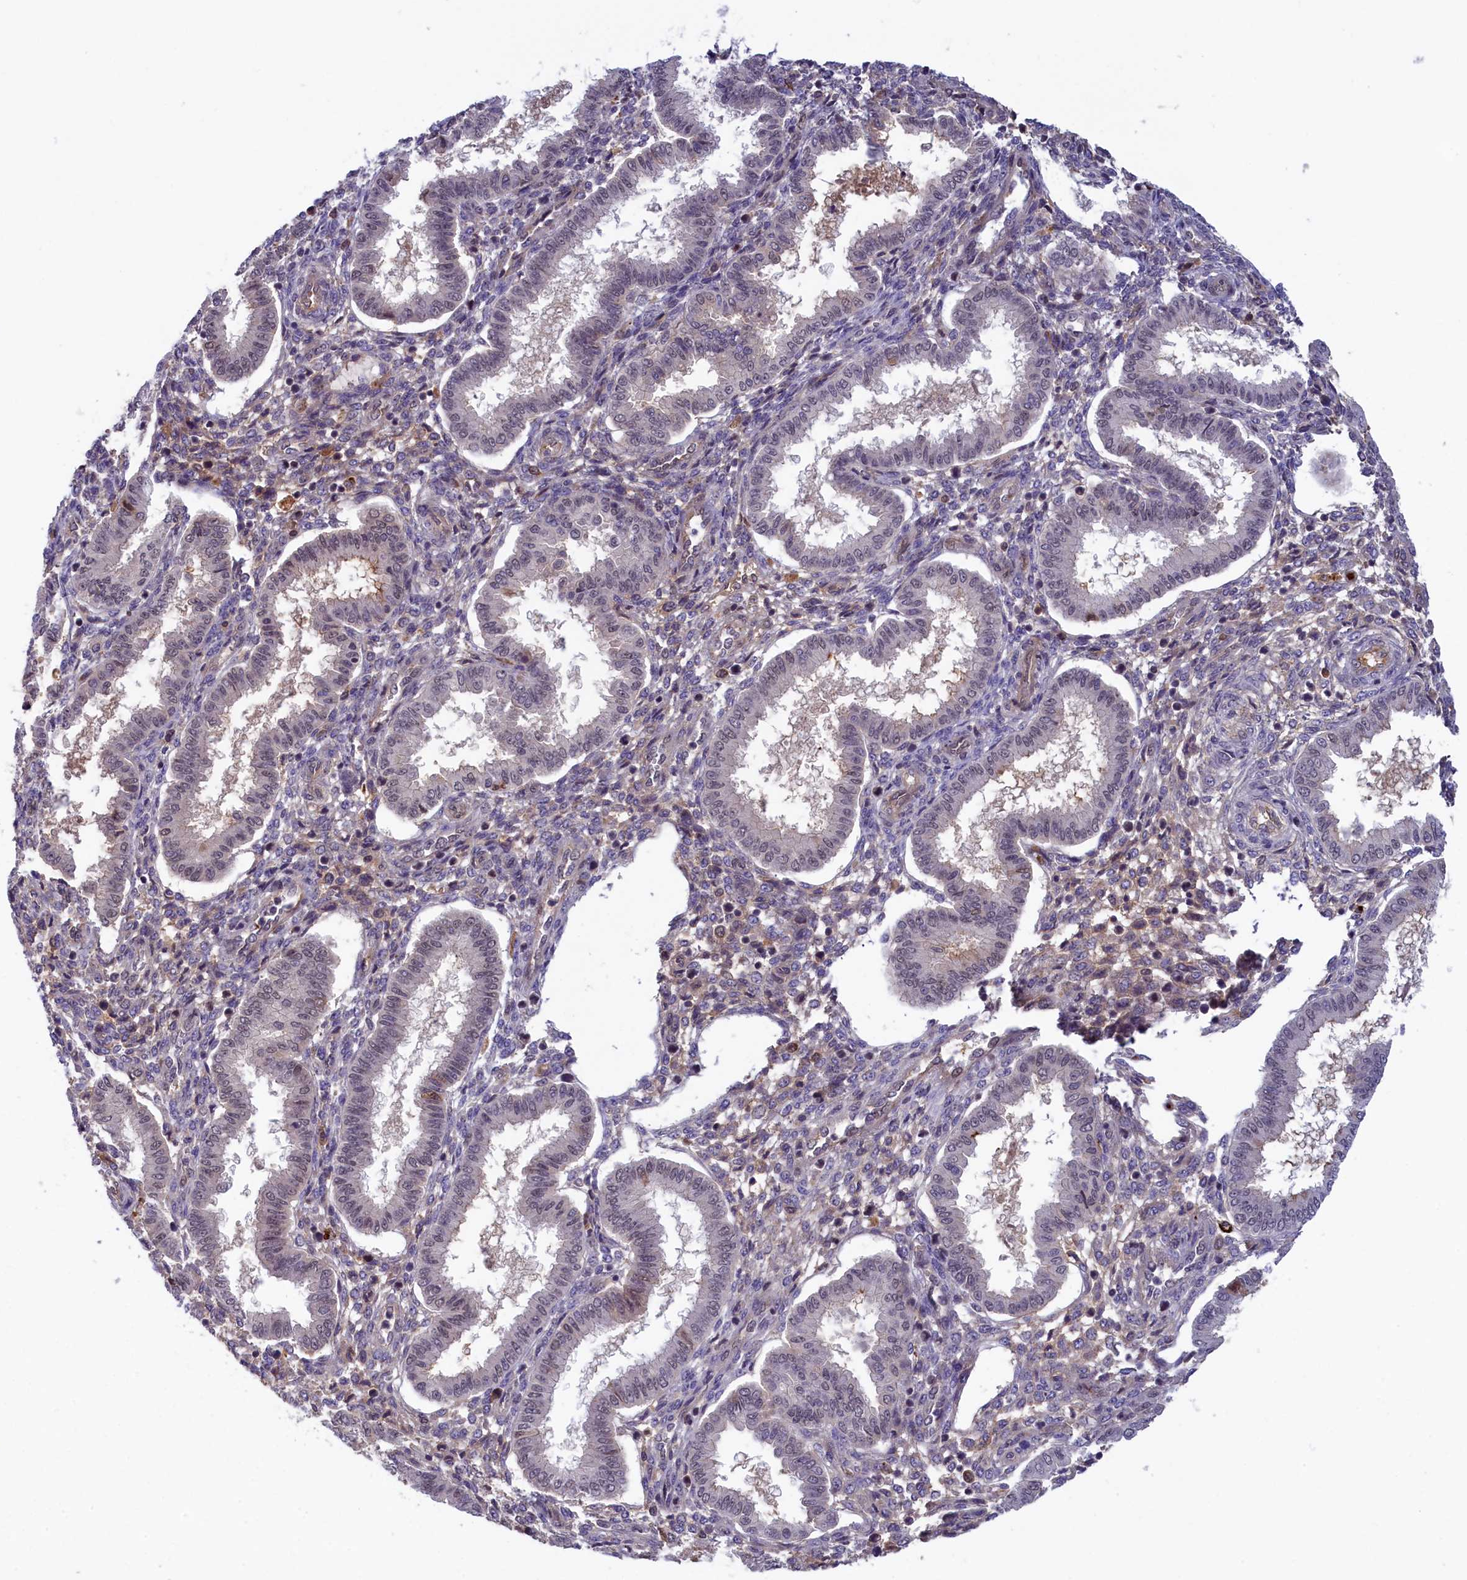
{"staining": {"intensity": "weak", "quantity": "<25%", "location": "cytoplasmic/membranous"}, "tissue": "endometrium", "cell_type": "Cells in endometrial stroma", "image_type": "normal", "snomed": [{"axis": "morphology", "description": "Normal tissue, NOS"}, {"axis": "topography", "description": "Endometrium"}], "caption": "Micrograph shows no protein staining in cells in endometrial stroma of normal endometrium. (Brightfield microscopy of DAB (3,3'-diaminobenzidine) immunohistochemistry (IHC) at high magnification).", "gene": "STYX", "patient": {"sex": "female", "age": 24}}